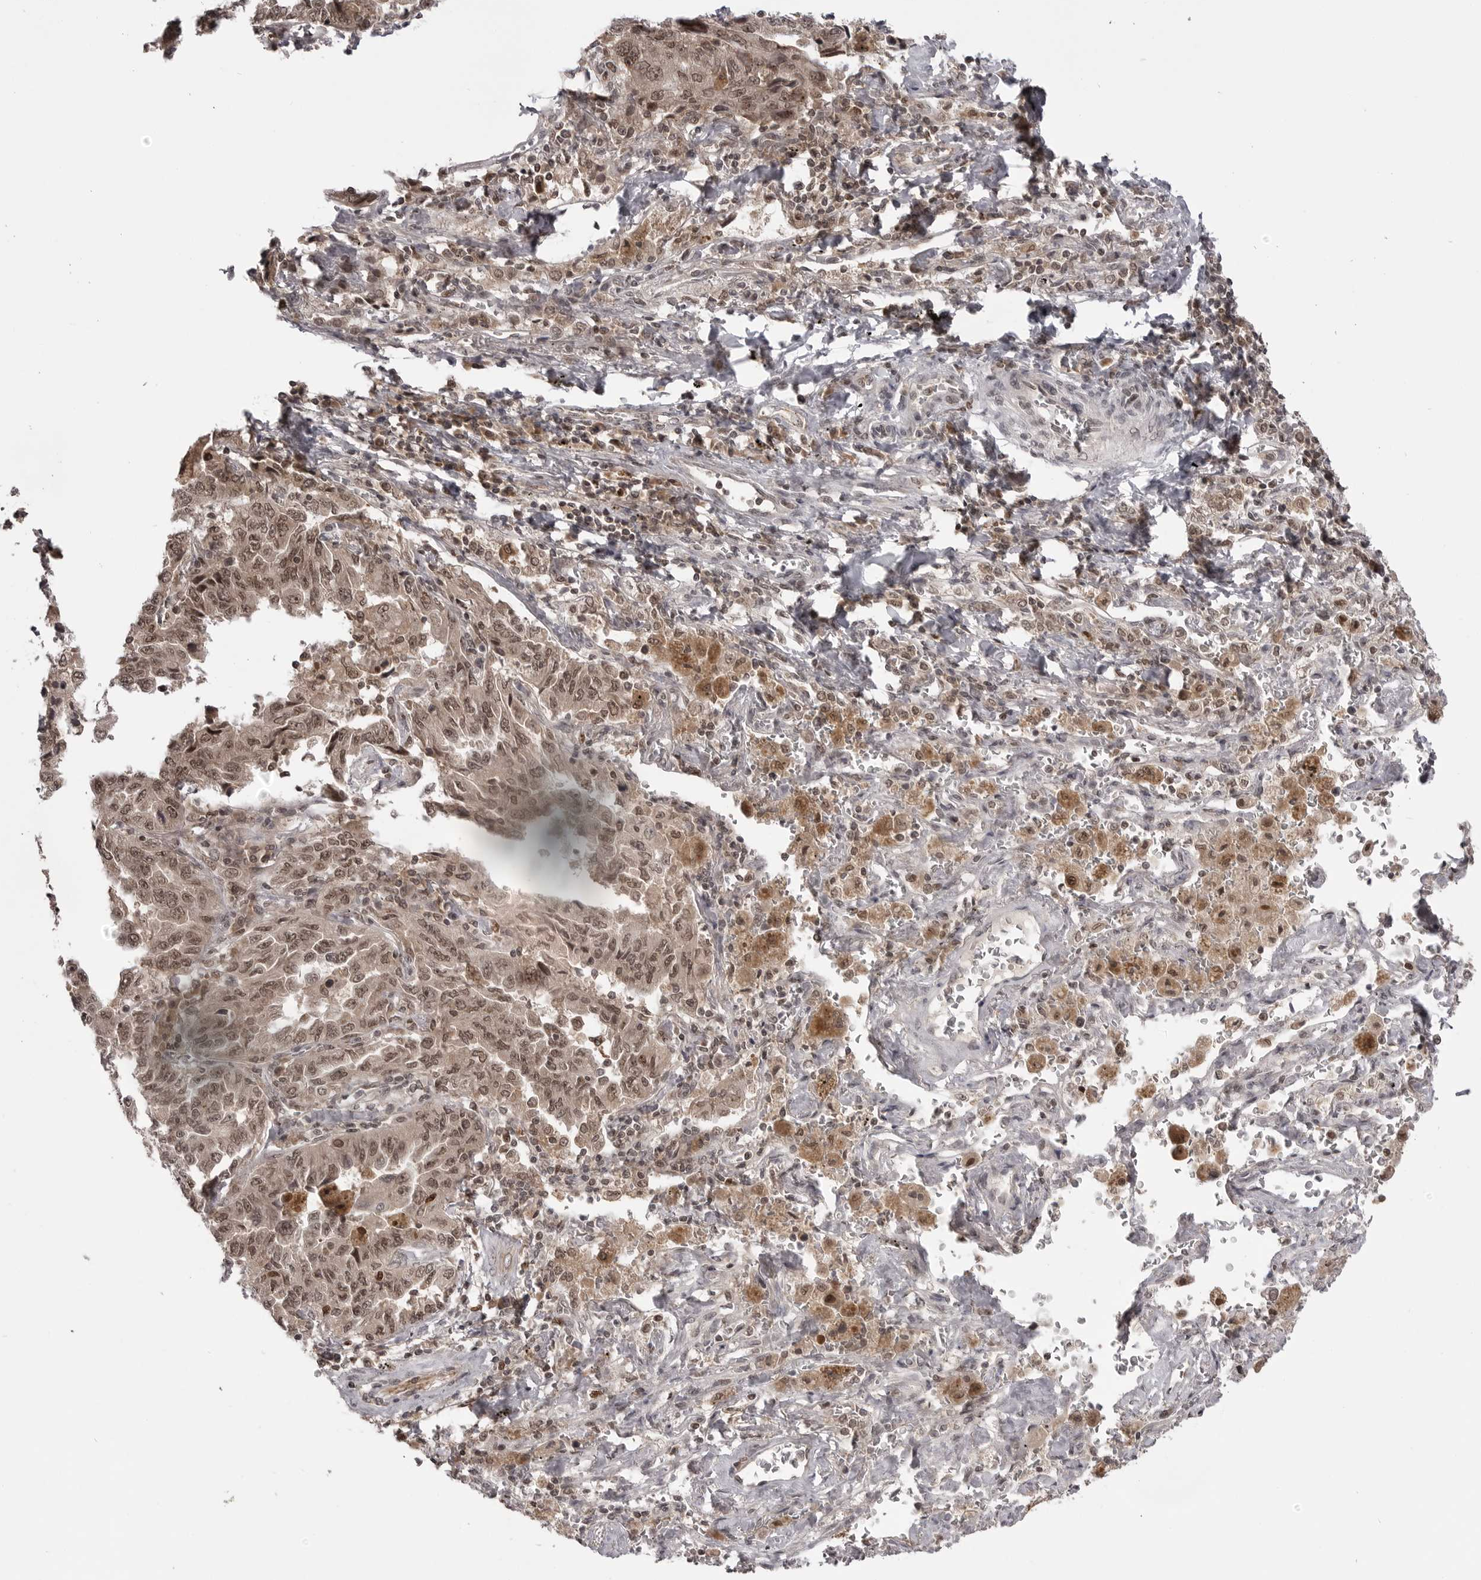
{"staining": {"intensity": "moderate", "quantity": ">75%", "location": "nuclear"}, "tissue": "lung cancer", "cell_type": "Tumor cells", "image_type": "cancer", "snomed": [{"axis": "morphology", "description": "Adenocarcinoma, NOS"}, {"axis": "topography", "description": "Lung"}], "caption": "IHC of human lung cancer (adenocarcinoma) exhibits medium levels of moderate nuclear staining in approximately >75% of tumor cells.", "gene": "PTK2B", "patient": {"sex": "female", "age": 51}}